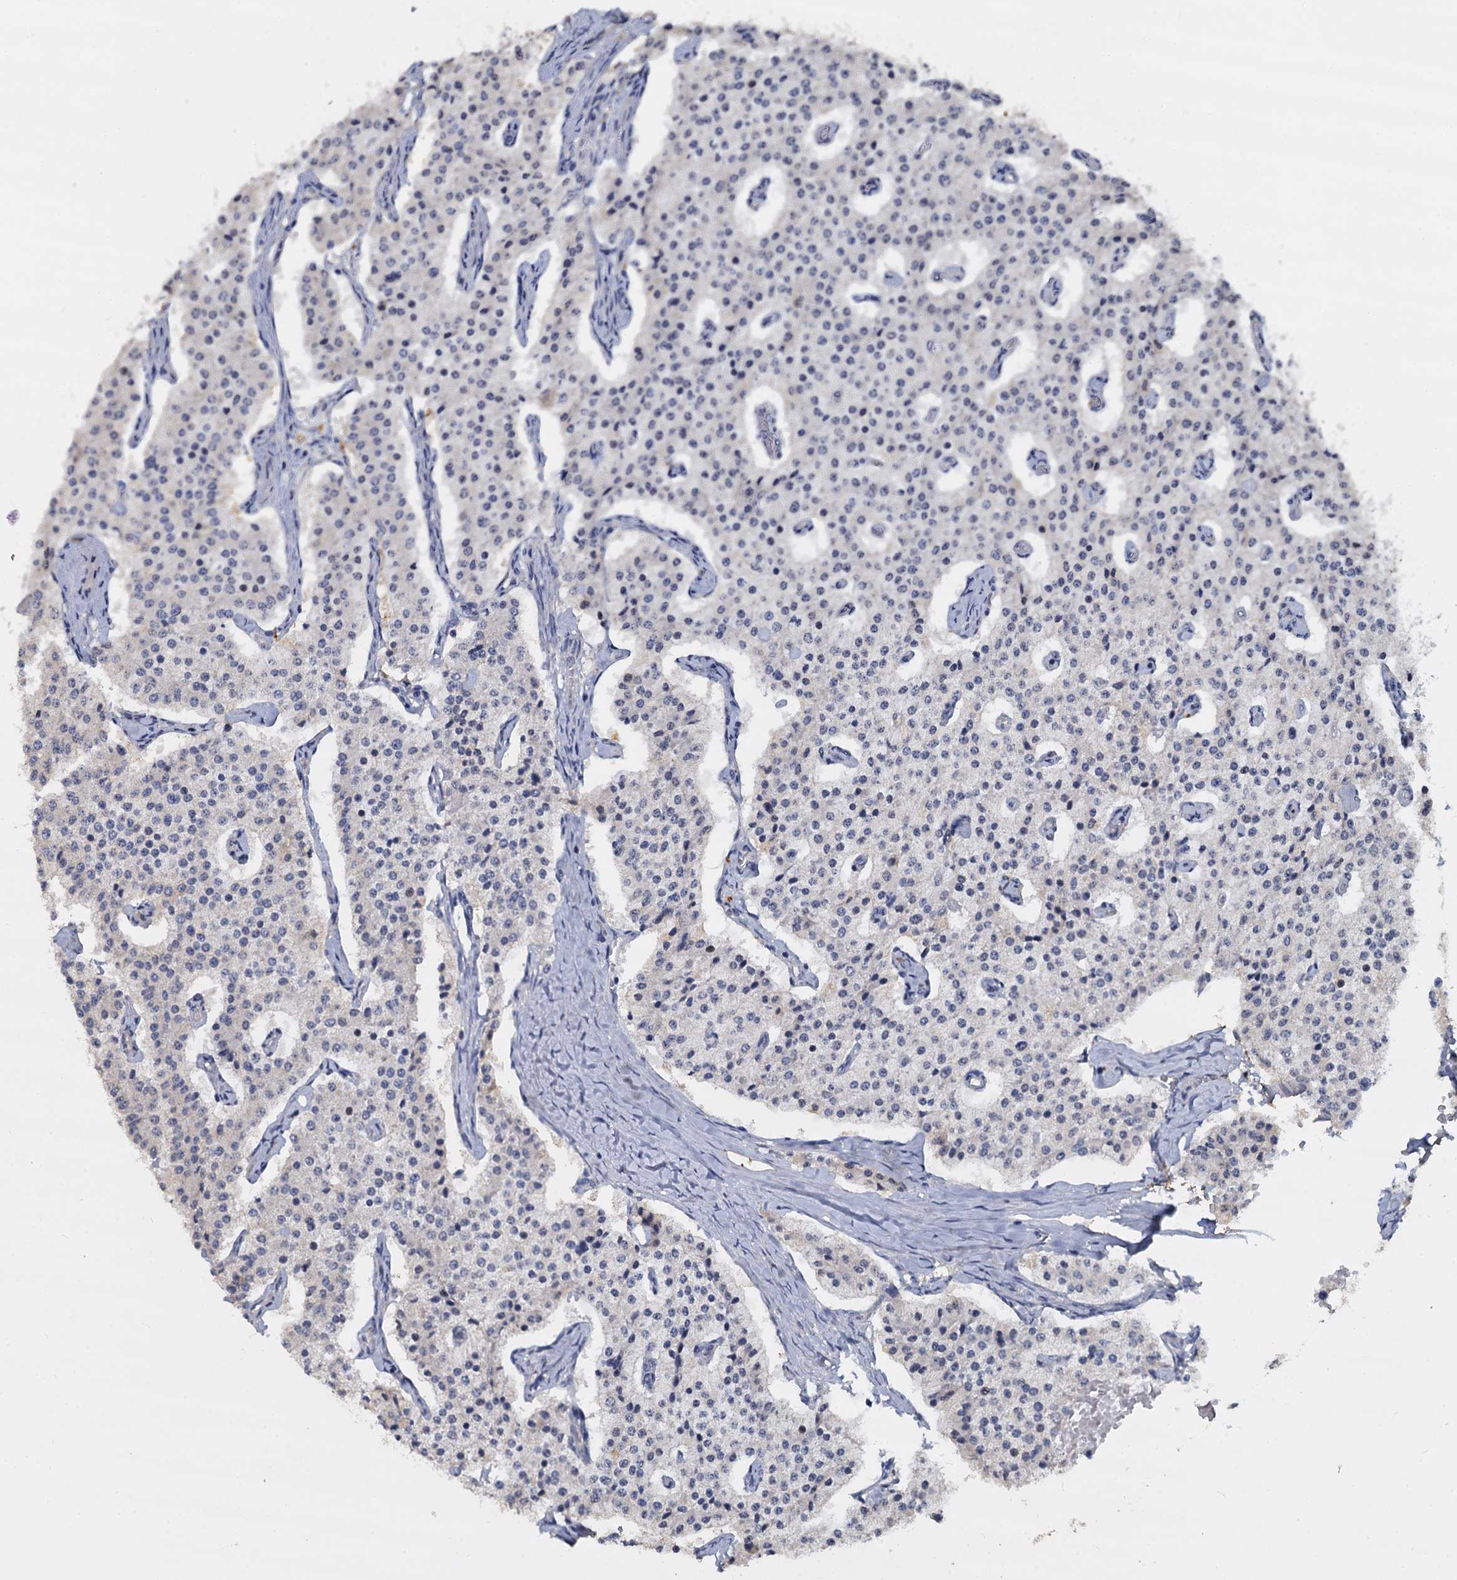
{"staining": {"intensity": "negative", "quantity": "none", "location": "none"}, "tissue": "carcinoid", "cell_type": "Tumor cells", "image_type": "cancer", "snomed": [{"axis": "morphology", "description": "Carcinoid, malignant, NOS"}, {"axis": "topography", "description": "Colon"}], "caption": "Immunohistochemical staining of human carcinoid reveals no significant positivity in tumor cells.", "gene": "CCDC184", "patient": {"sex": "female", "age": 52}}